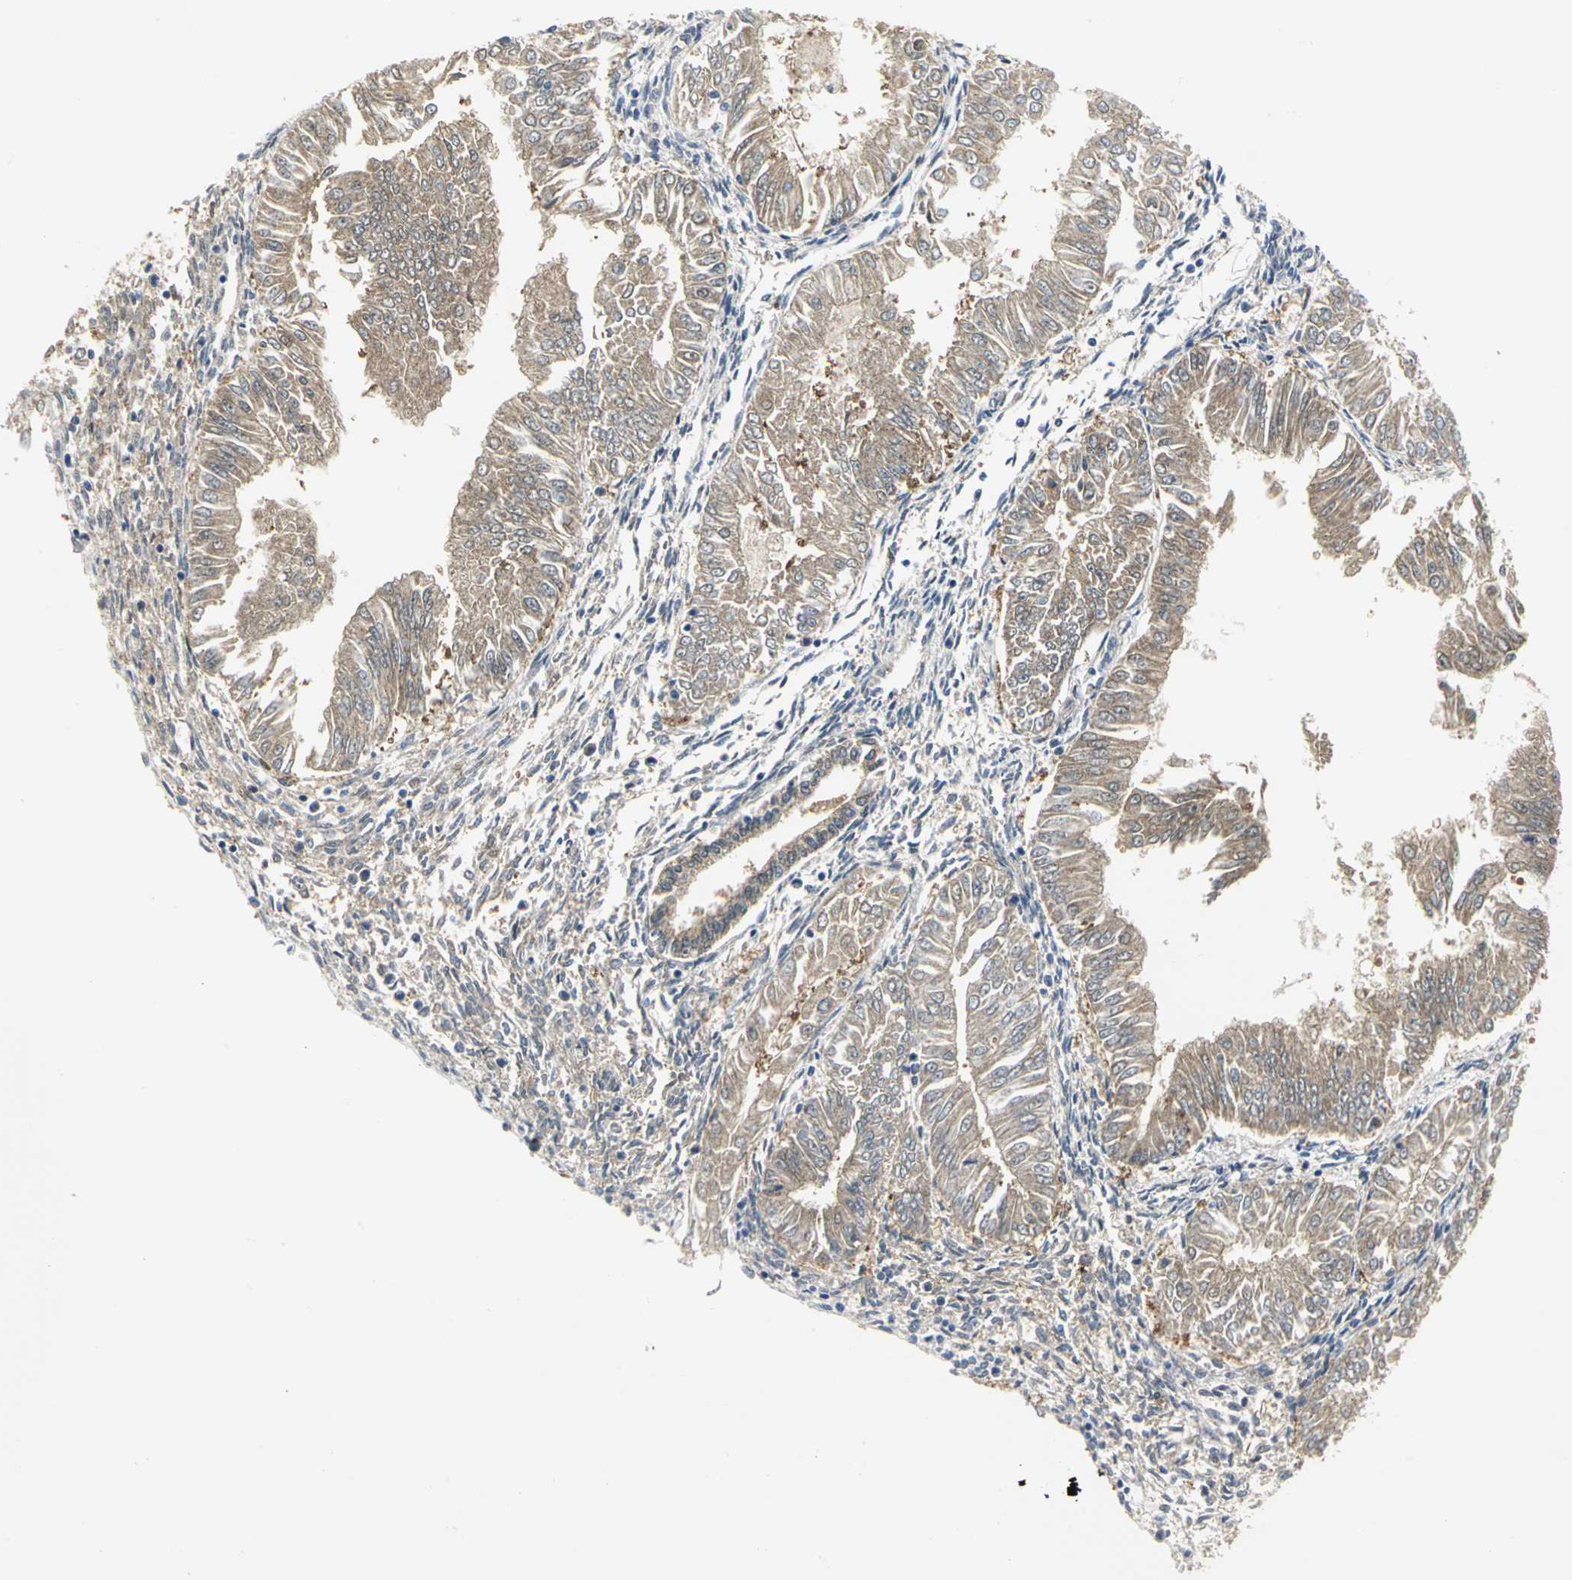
{"staining": {"intensity": "moderate", "quantity": ">75%", "location": "cytoplasmic/membranous"}, "tissue": "endometrial cancer", "cell_type": "Tumor cells", "image_type": "cancer", "snomed": [{"axis": "morphology", "description": "Adenocarcinoma, NOS"}, {"axis": "topography", "description": "Endometrium"}], "caption": "Tumor cells exhibit medium levels of moderate cytoplasmic/membranous staining in about >75% of cells in human endometrial cancer. (DAB (3,3'-diaminobenzidine) IHC with brightfield microscopy, high magnification).", "gene": "PGM3", "patient": {"sex": "female", "age": 53}}